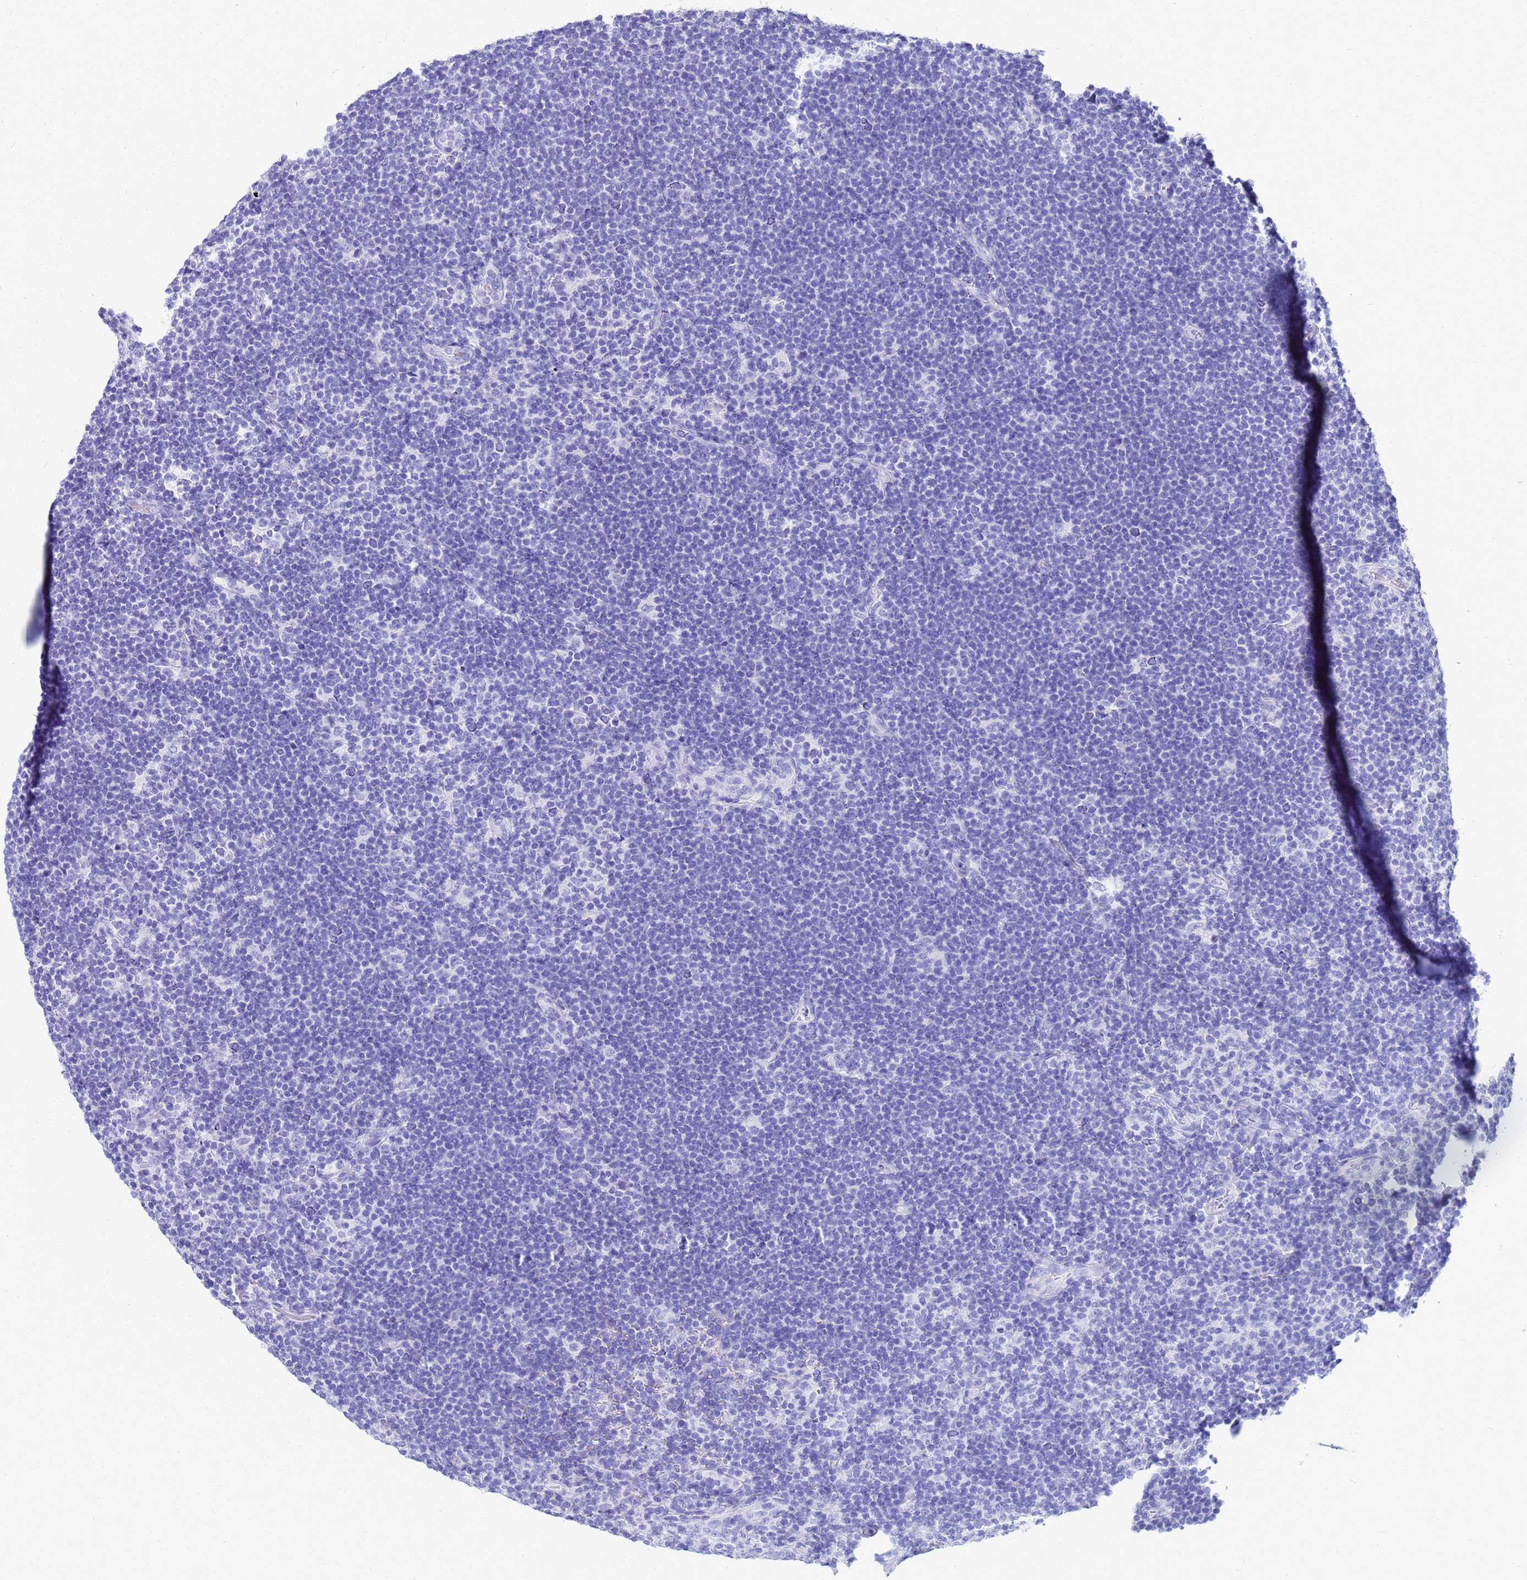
{"staining": {"intensity": "negative", "quantity": "none", "location": "none"}, "tissue": "lymphoma", "cell_type": "Tumor cells", "image_type": "cancer", "snomed": [{"axis": "morphology", "description": "Hodgkin's disease, NOS"}, {"axis": "topography", "description": "Lymph node"}], "caption": "Immunohistochemistry (IHC) image of neoplastic tissue: lymphoma stained with DAB displays no significant protein expression in tumor cells. (Brightfield microscopy of DAB (3,3'-diaminobenzidine) immunohistochemistry at high magnification).", "gene": "CKB", "patient": {"sex": "female", "age": 57}}